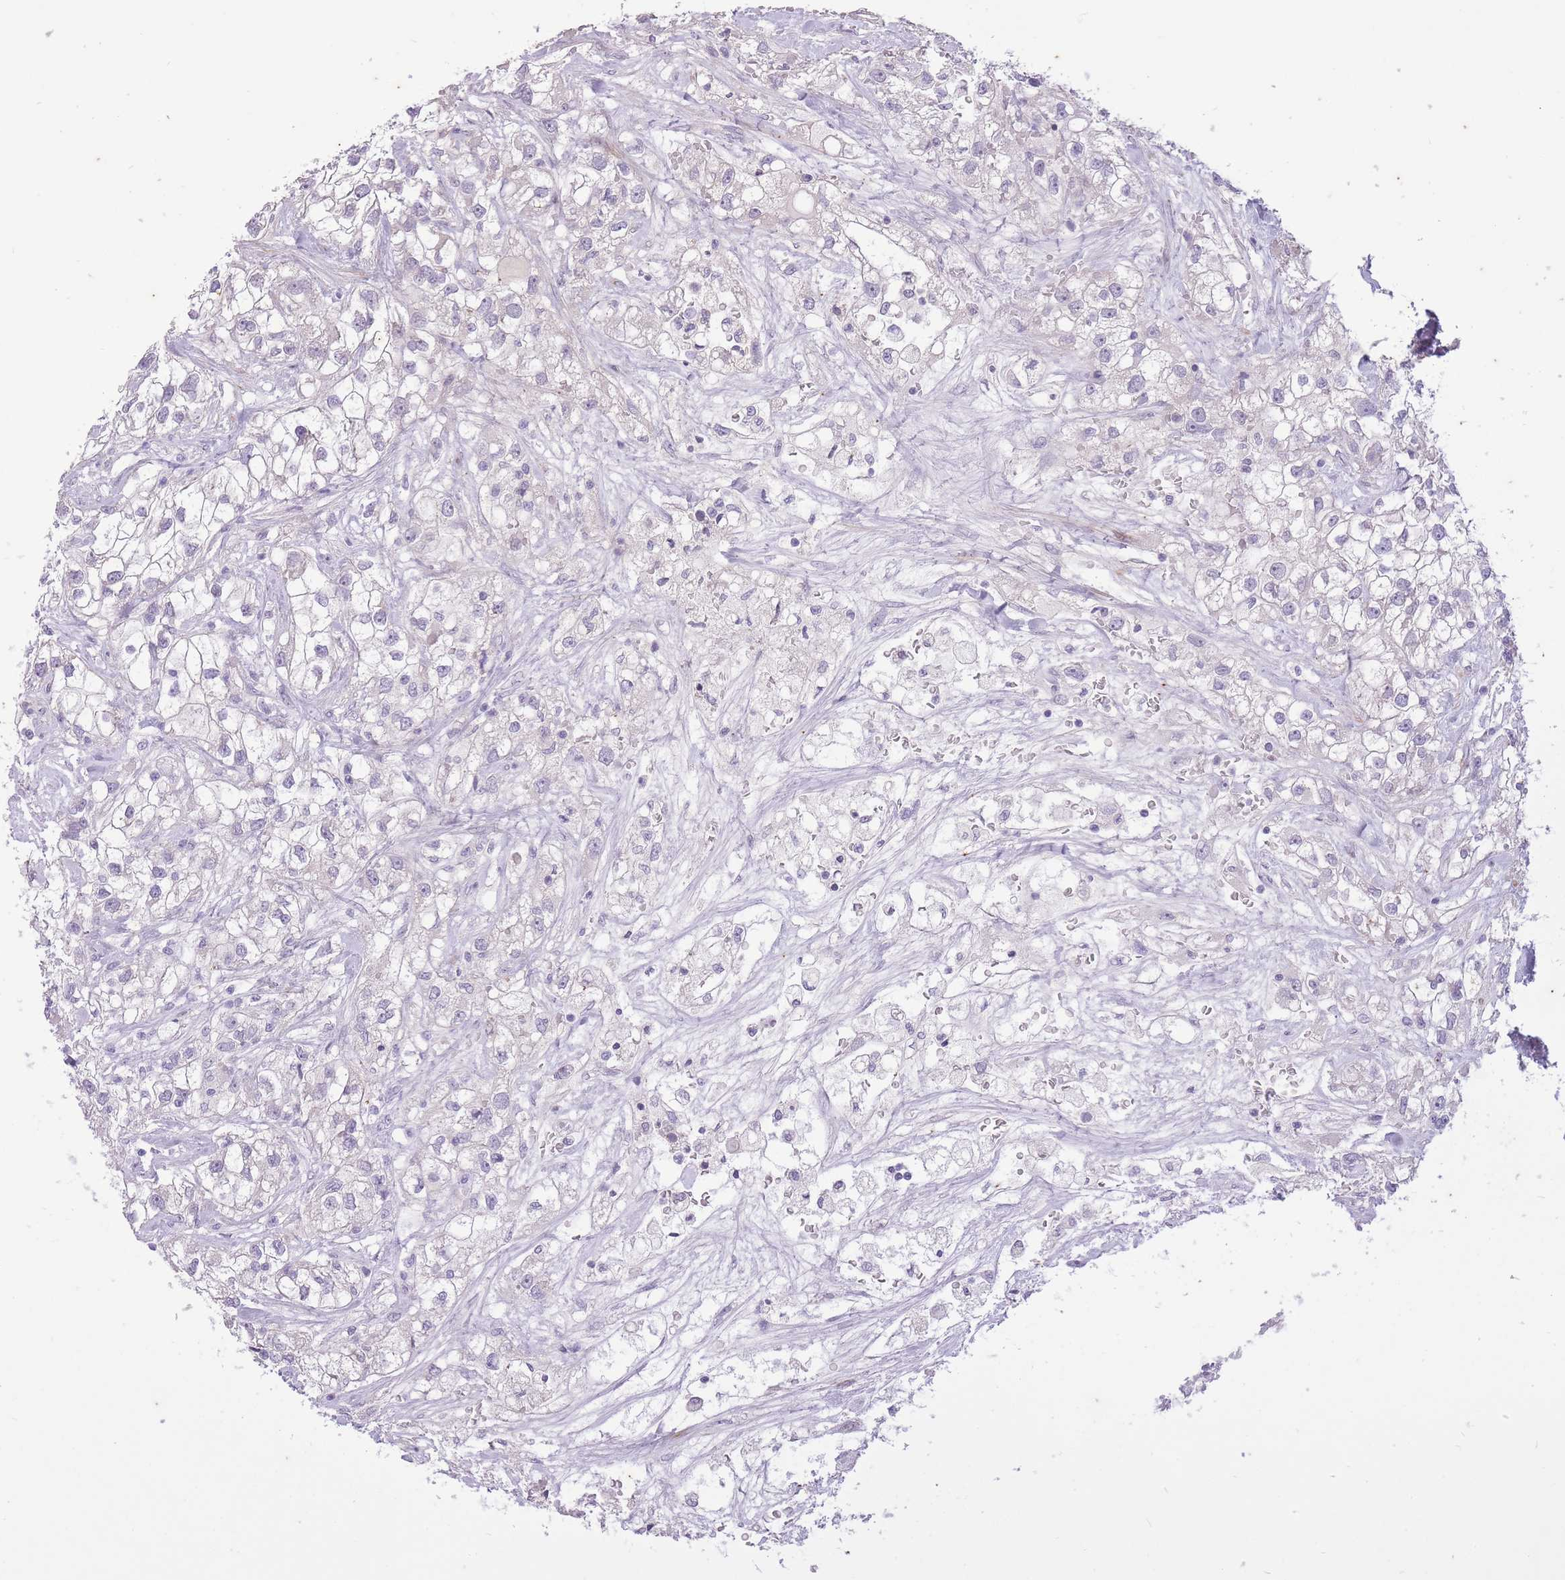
{"staining": {"intensity": "negative", "quantity": "none", "location": "none"}, "tissue": "renal cancer", "cell_type": "Tumor cells", "image_type": "cancer", "snomed": [{"axis": "morphology", "description": "Adenocarcinoma, NOS"}, {"axis": "topography", "description": "Kidney"}], "caption": "The photomicrograph displays no staining of tumor cells in renal cancer.", "gene": "CNTNAP3", "patient": {"sex": "male", "age": 59}}